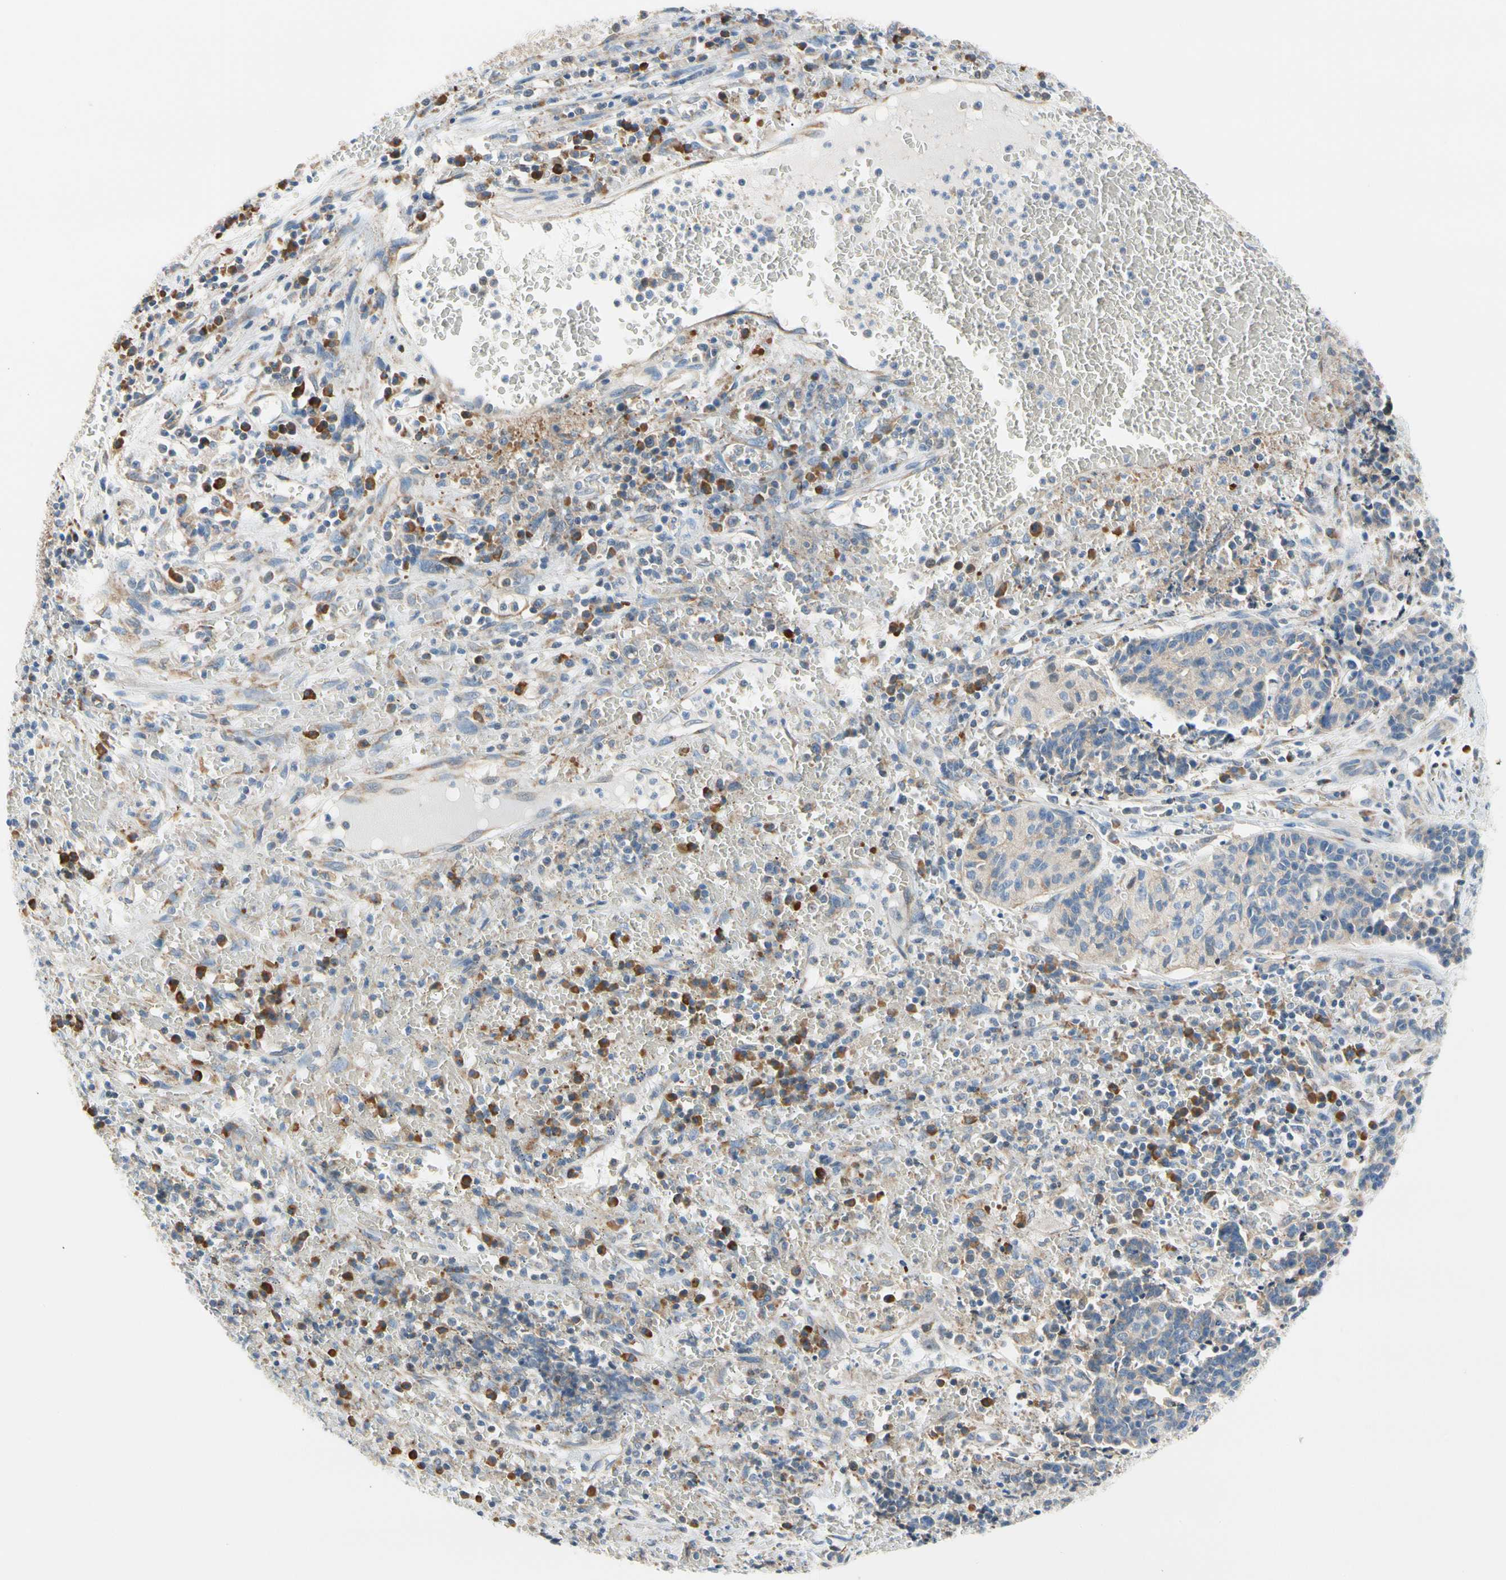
{"staining": {"intensity": "negative", "quantity": "none", "location": "none"}, "tissue": "cervical cancer", "cell_type": "Tumor cells", "image_type": "cancer", "snomed": [{"axis": "morphology", "description": "Squamous cell carcinoma, NOS"}, {"axis": "topography", "description": "Cervix"}], "caption": "An IHC histopathology image of cervical squamous cell carcinoma is shown. There is no staining in tumor cells of cervical squamous cell carcinoma.", "gene": "STXBP1", "patient": {"sex": "female", "age": 35}}